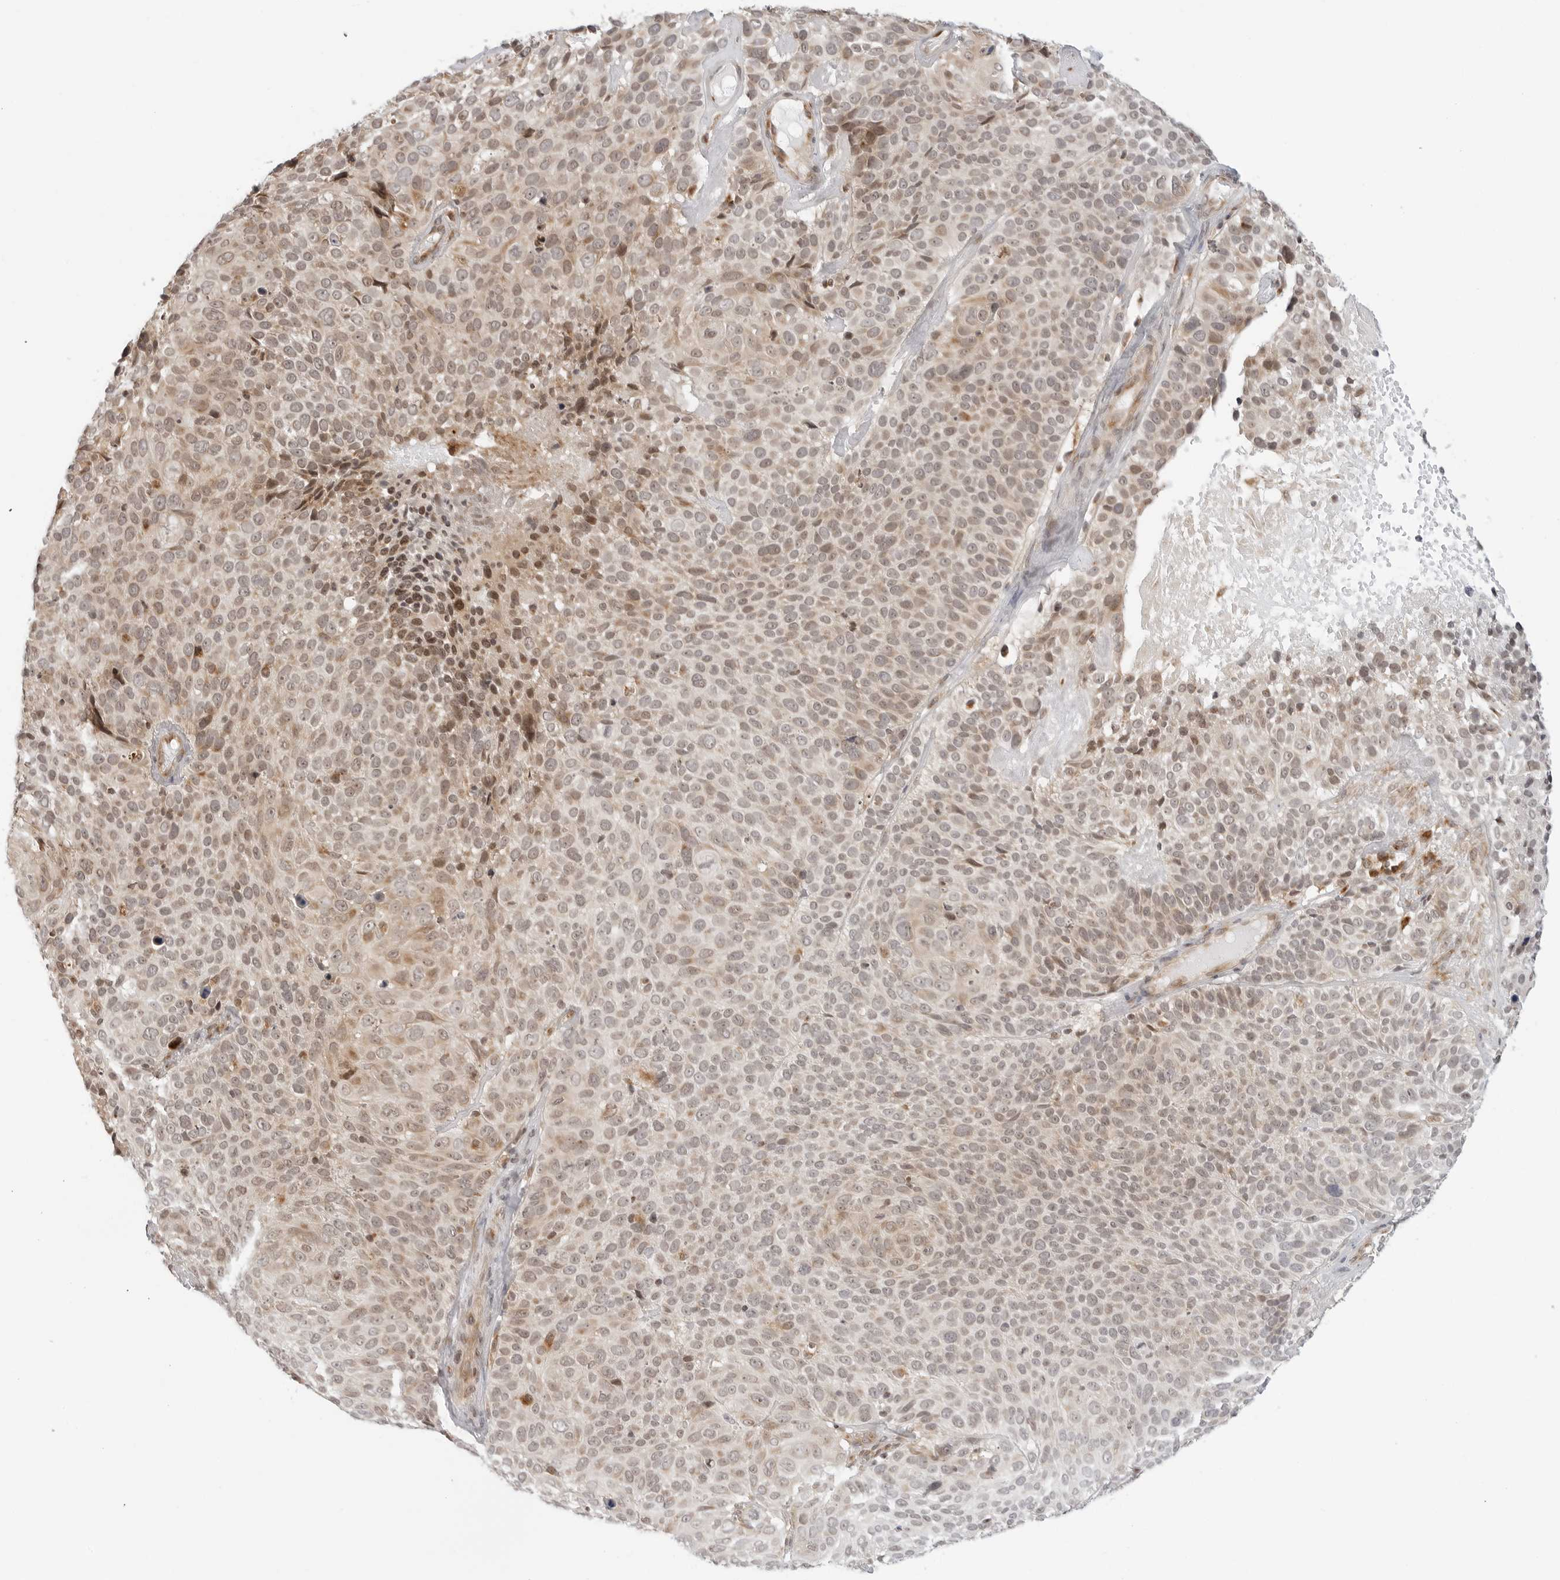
{"staining": {"intensity": "moderate", "quantity": "<25%", "location": "cytoplasmic/membranous"}, "tissue": "cervical cancer", "cell_type": "Tumor cells", "image_type": "cancer", "snomed": [{"axis": "morphology", "description": "Squamous cell carcinoma, NOS"}, {"axis": "topography", "description": "Cervix"}], "caption": "DAB immunohistochemical staining of cervical cancer (squamous cell carcinoma) demonstrates moderate cytoplasmic/membranous protein expression in approximately <25% of tumor cells.", "gene": "POLR3GL", "patient": {"sex": "female", "age": 74}}